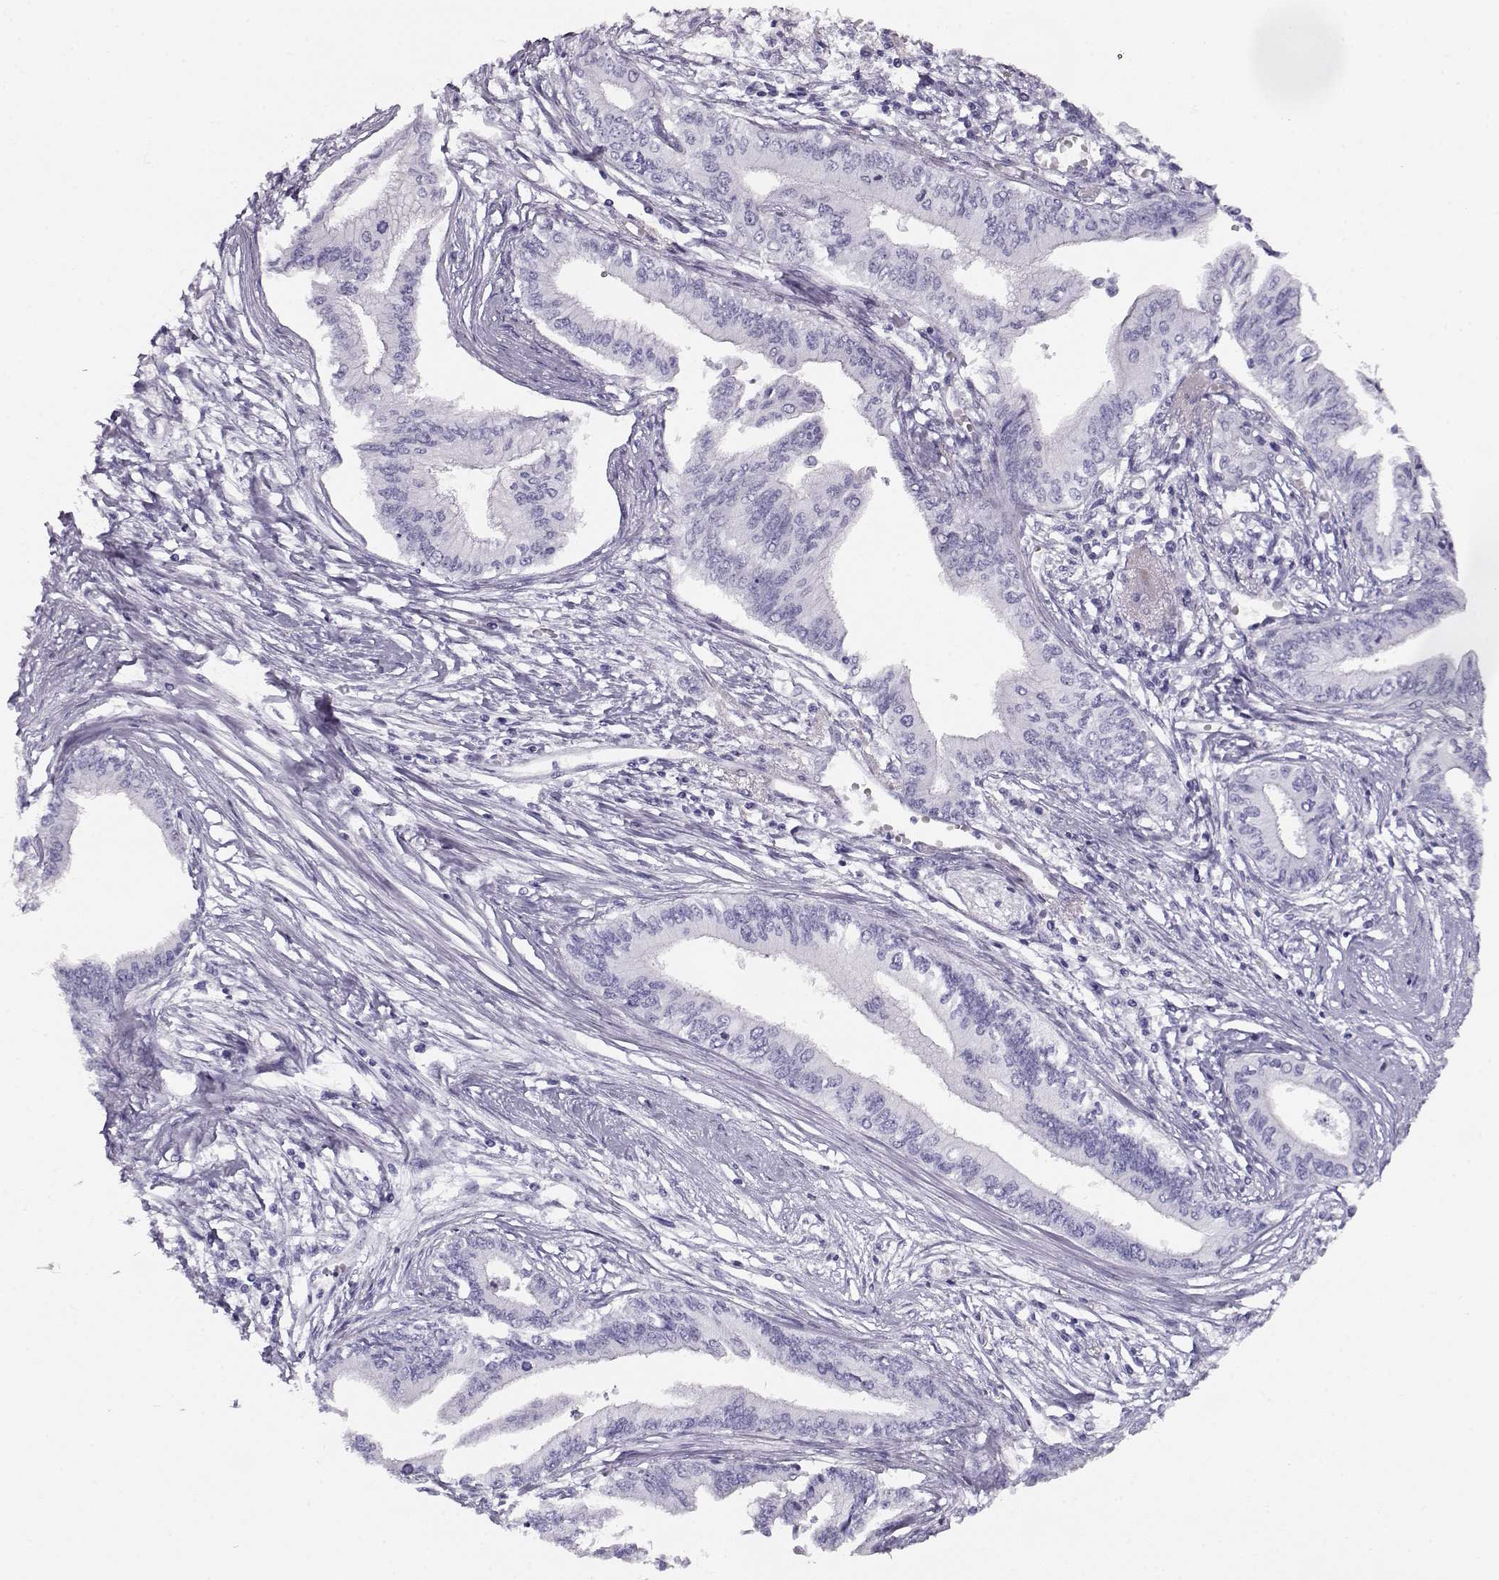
{"staining": {"intensity": "negative", "quantity": "none", "location": "none"}, "tissue": "pancreatic cancer", "cell_type": "Tumor cells", "image_type": "cancer", "snomed": [{"axis": "morphology", "description": "Adenocarcinoma, NOS"}, {"axis": "topography", "description": "Pancreas"}], "caption": "Immunohistochemical staining of human pancreatic cancer displays no significant staining in tumor cells.", "gene": "ACTN2", "patient": {"sex": "female", "age": 61}}